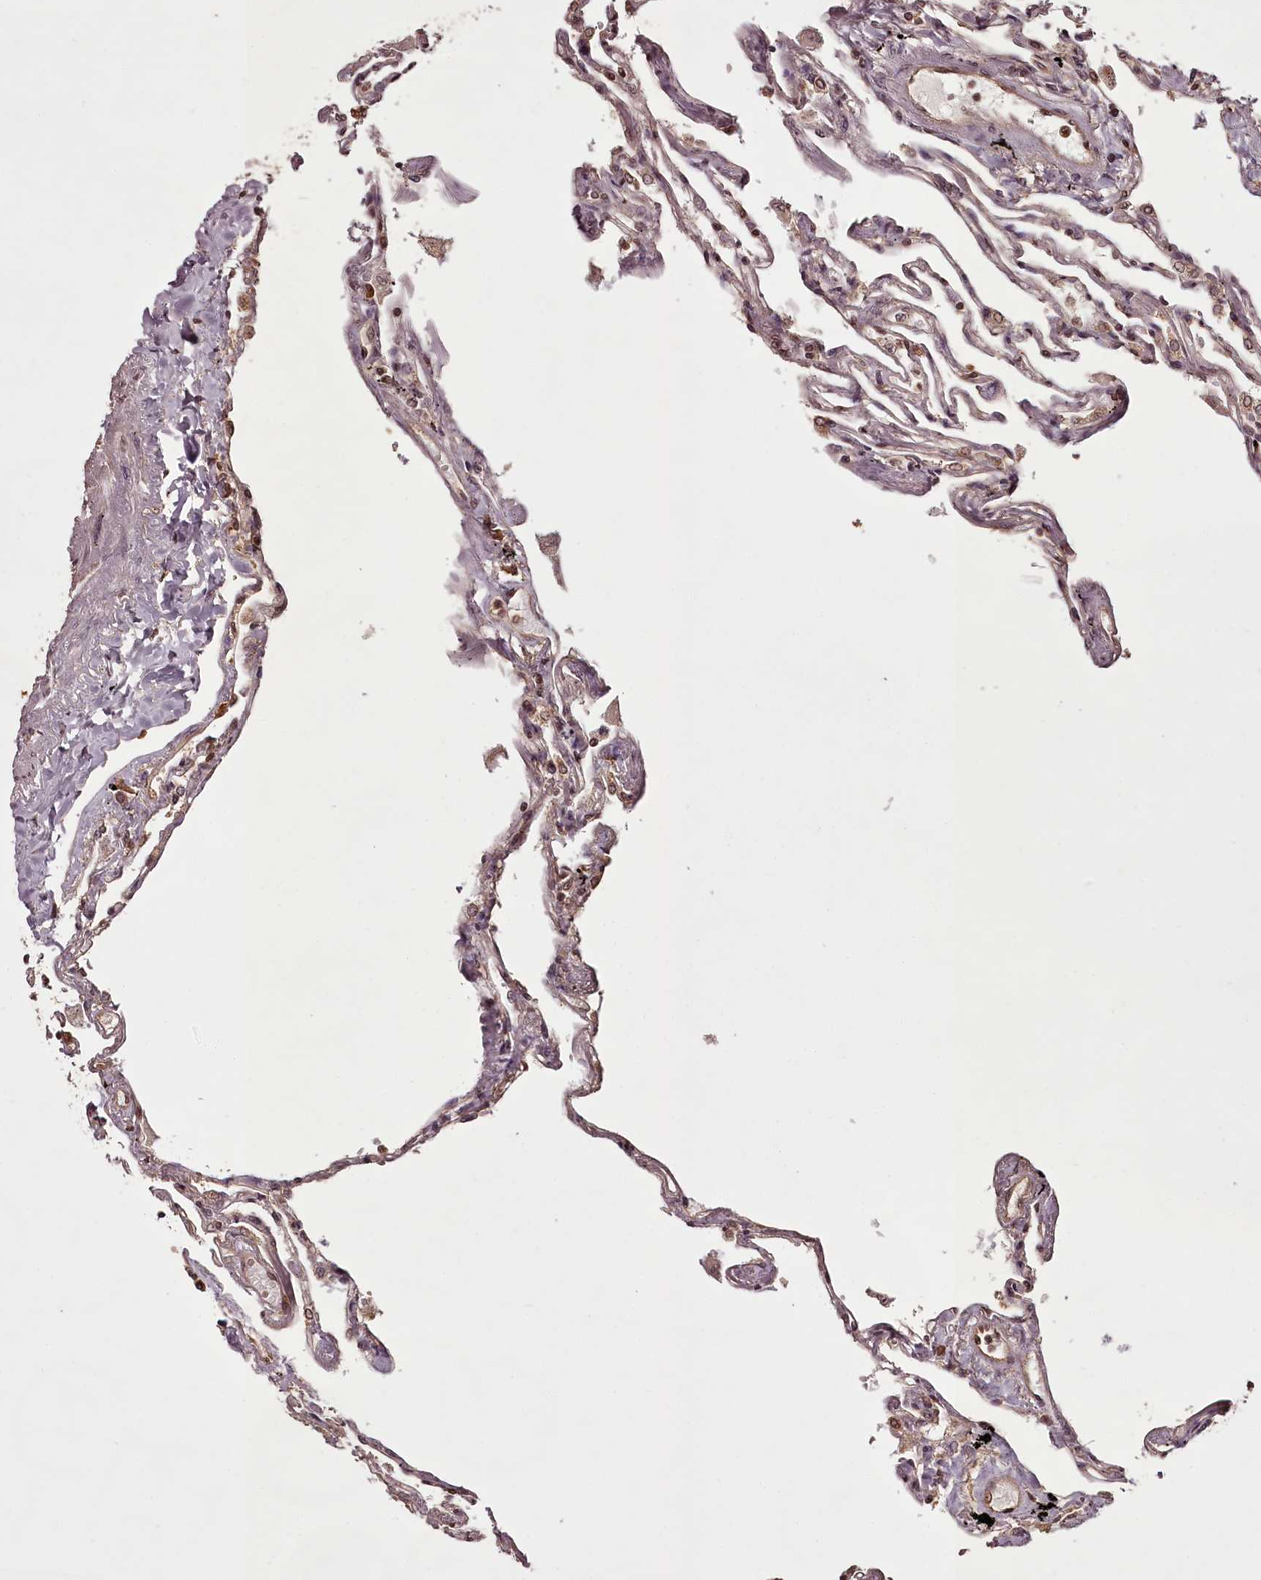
{"staining": {"intensity": "moderate", "quantity": "25%-75%", "location": "cytoplasmic/membranous,nuclear"}, "tissue": "lung", "cell_type": "Alveolar cells", "image_type": "normal", "snomed": [{"axis": "morphology", "description": "Normal tissue, NOS"}, {"axis": "topography", "description": "Lung"}], "caption": "The image displays staining of normal lung, revealing moderate cytoplasmic/membranous,nuclear protein positivity (brown color) within alveolar cells.", "gene": "NPRL2", "patient": {"sex": "female", "age": 67}}